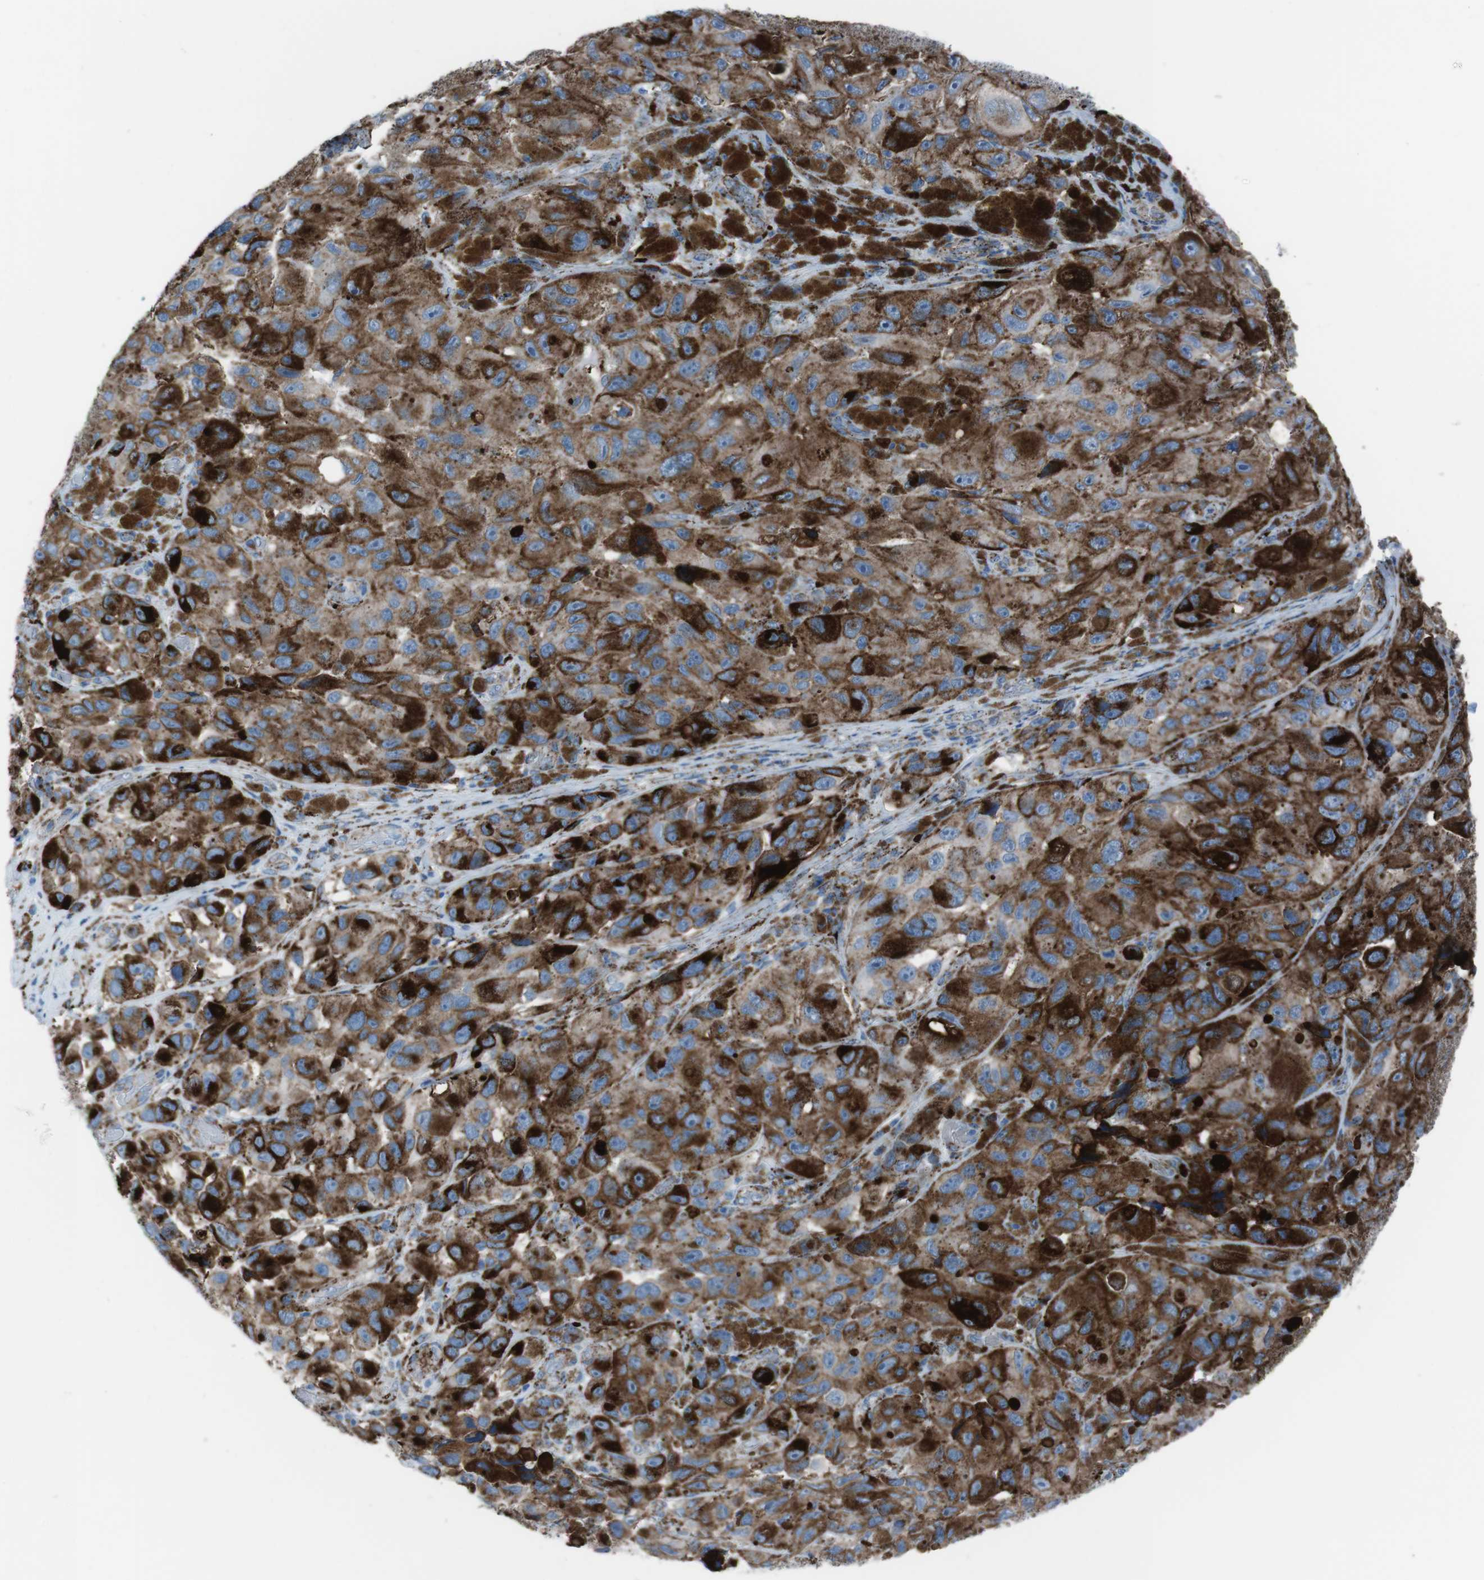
{"staining": {"intensity": "strong", "quantity": ">75%", "location": "cytoplasmic/membranous"}, "tissue": "melanoma", "cell_type": "Tumor cells", "image_type": "cancer", "snomed": [{"axis": "morphology", "description": "Malignant melanoma, NOS"}, {"axis": "topography", "description": "Skin"}], "caption": "A brown stain labels strong cytoplasmic/membranous expression of a protein in human malignant melanoma tumor cells.", "gene": "SCARB2", "patient": {"sex": "female", "age": 73}}